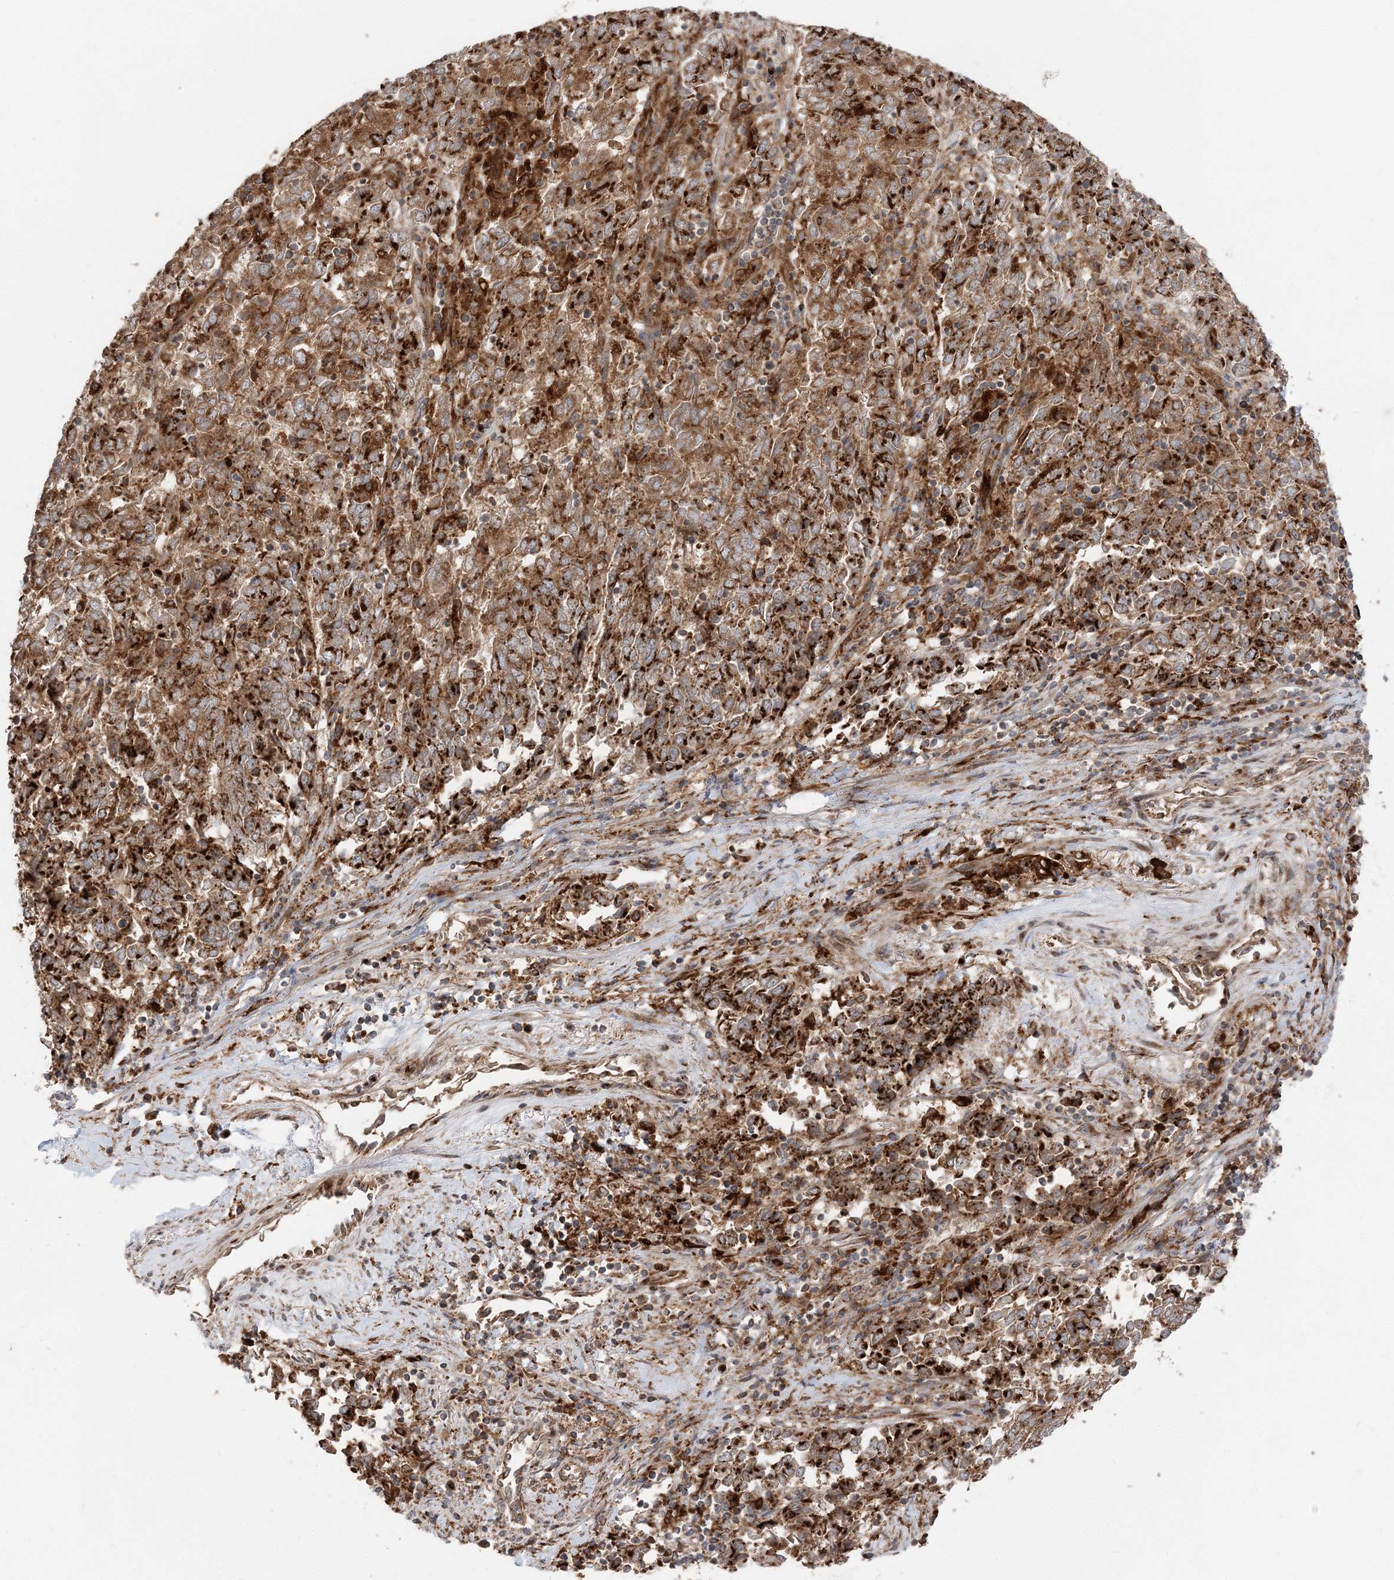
{"staining": {"intensity": "strong", "quantity": ">75%", "location": "cytoplasmic/membranous"}, "tissue": "endometrial cancer", "cell_type": "Tumor cells", "image_type": "cancer", "snomed": [{"axis": "morphology", "description": "Adenocarcinoma, NOS"}, {"axis": "topography", "description": "Endometrium"}], "caption": "DAB (3,3'-diaminobenzidine) immunohistochemical staining of endometrial cancer shows strong cytoplasmic/membranous protein expression in approximately >75% of tumor cells.", "gene": "ABCC3", "patient": {"sex": "female", "age": 80}}